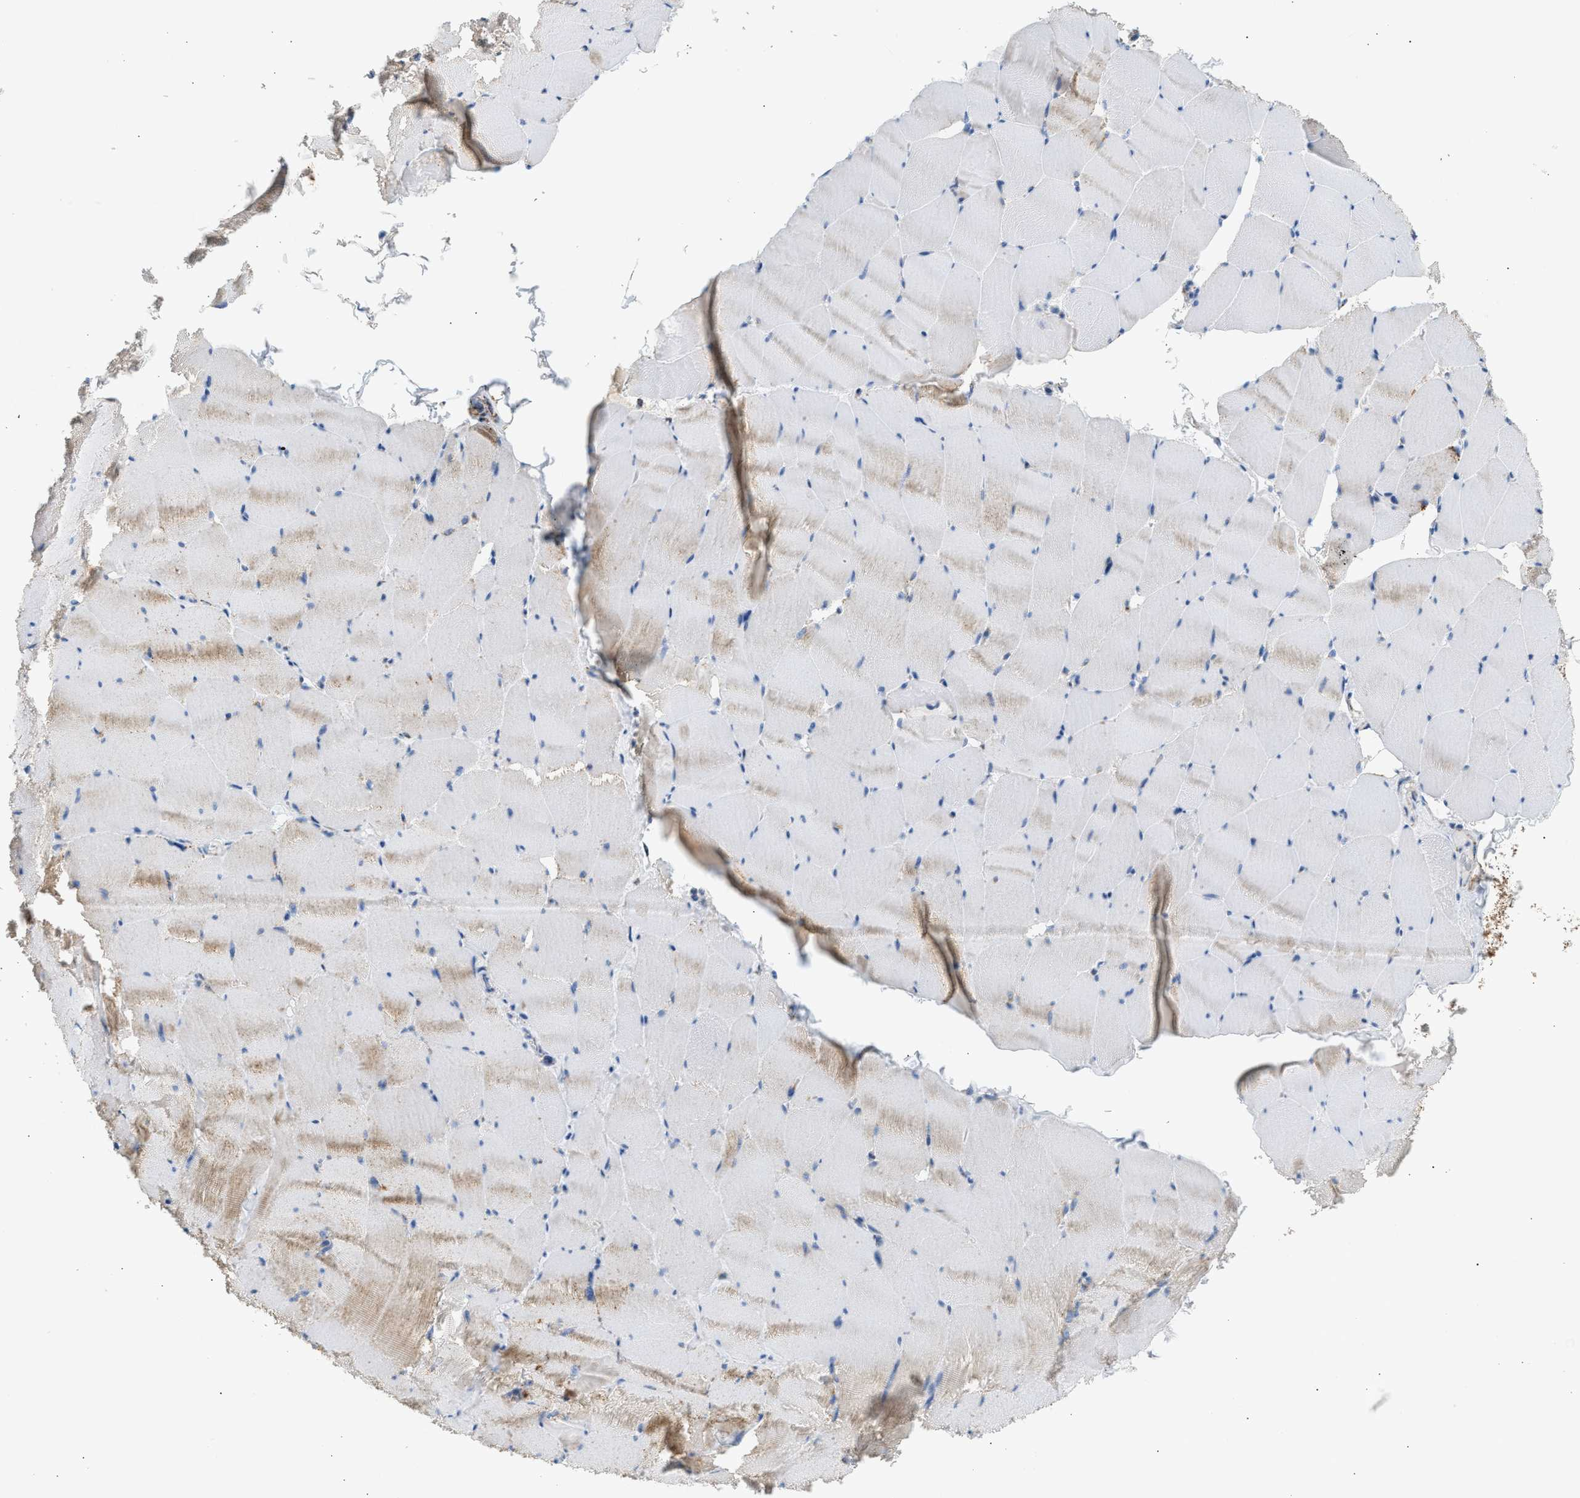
{"staining": {"intensity": "moderate", "quantity": "25%-75%", "location": "cytoplasmic/membranous"}, "tissue": "skeletal muscle", "cell_type": "Myocytes", "image_type": "normal", "snomed": [{"axis": "morphology", "description": "Normal tissue, NOS"}, {"axis": "topography", "description": "Skeletal muscle"}], "caption": "Normal skeletal muscle shows moderate cytoplasmic/membranous positivity in approximately 25%-75% of myocytes.", "gene": "OGDH", "patient": {"sex": "male", "age": 62}}